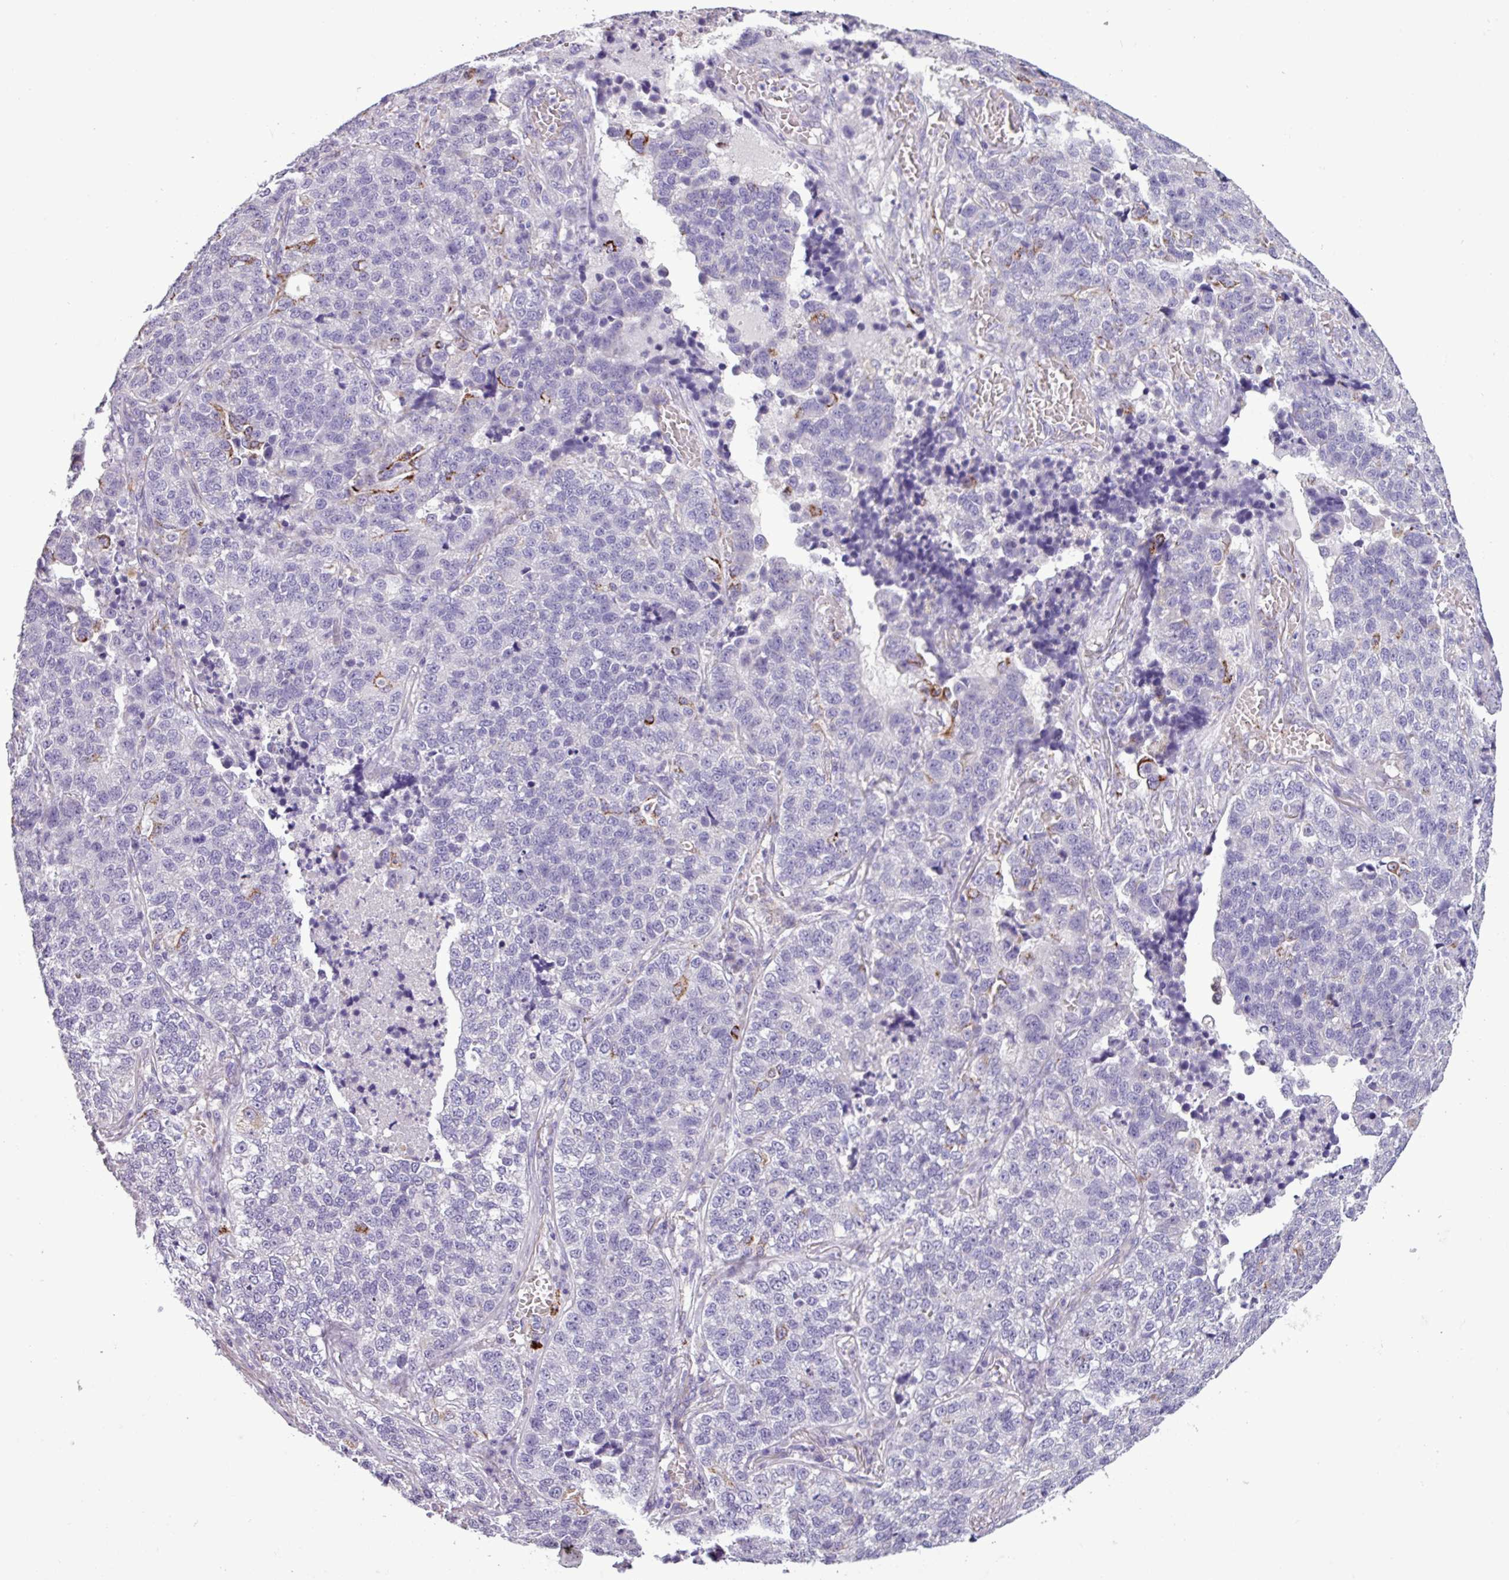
{"staining": {"intensity": "negative", "quantity": "none", "location": "none"}, "tissue": "lung cancer", "cell_type": "Tumor cells", "image_type": "cancer", "snomed": [{"axis": "morphology", "description": "Adenocarcinoma, NOS"}, {"axis": "topography", "description": "Lung"}], "caption": "An image of adenocarcinoma (lung) stained for a protein demonstrates no brown staining in tumor cells.", "gene": "ZNF667", "patient": {"sex": "male", "age": 49}}